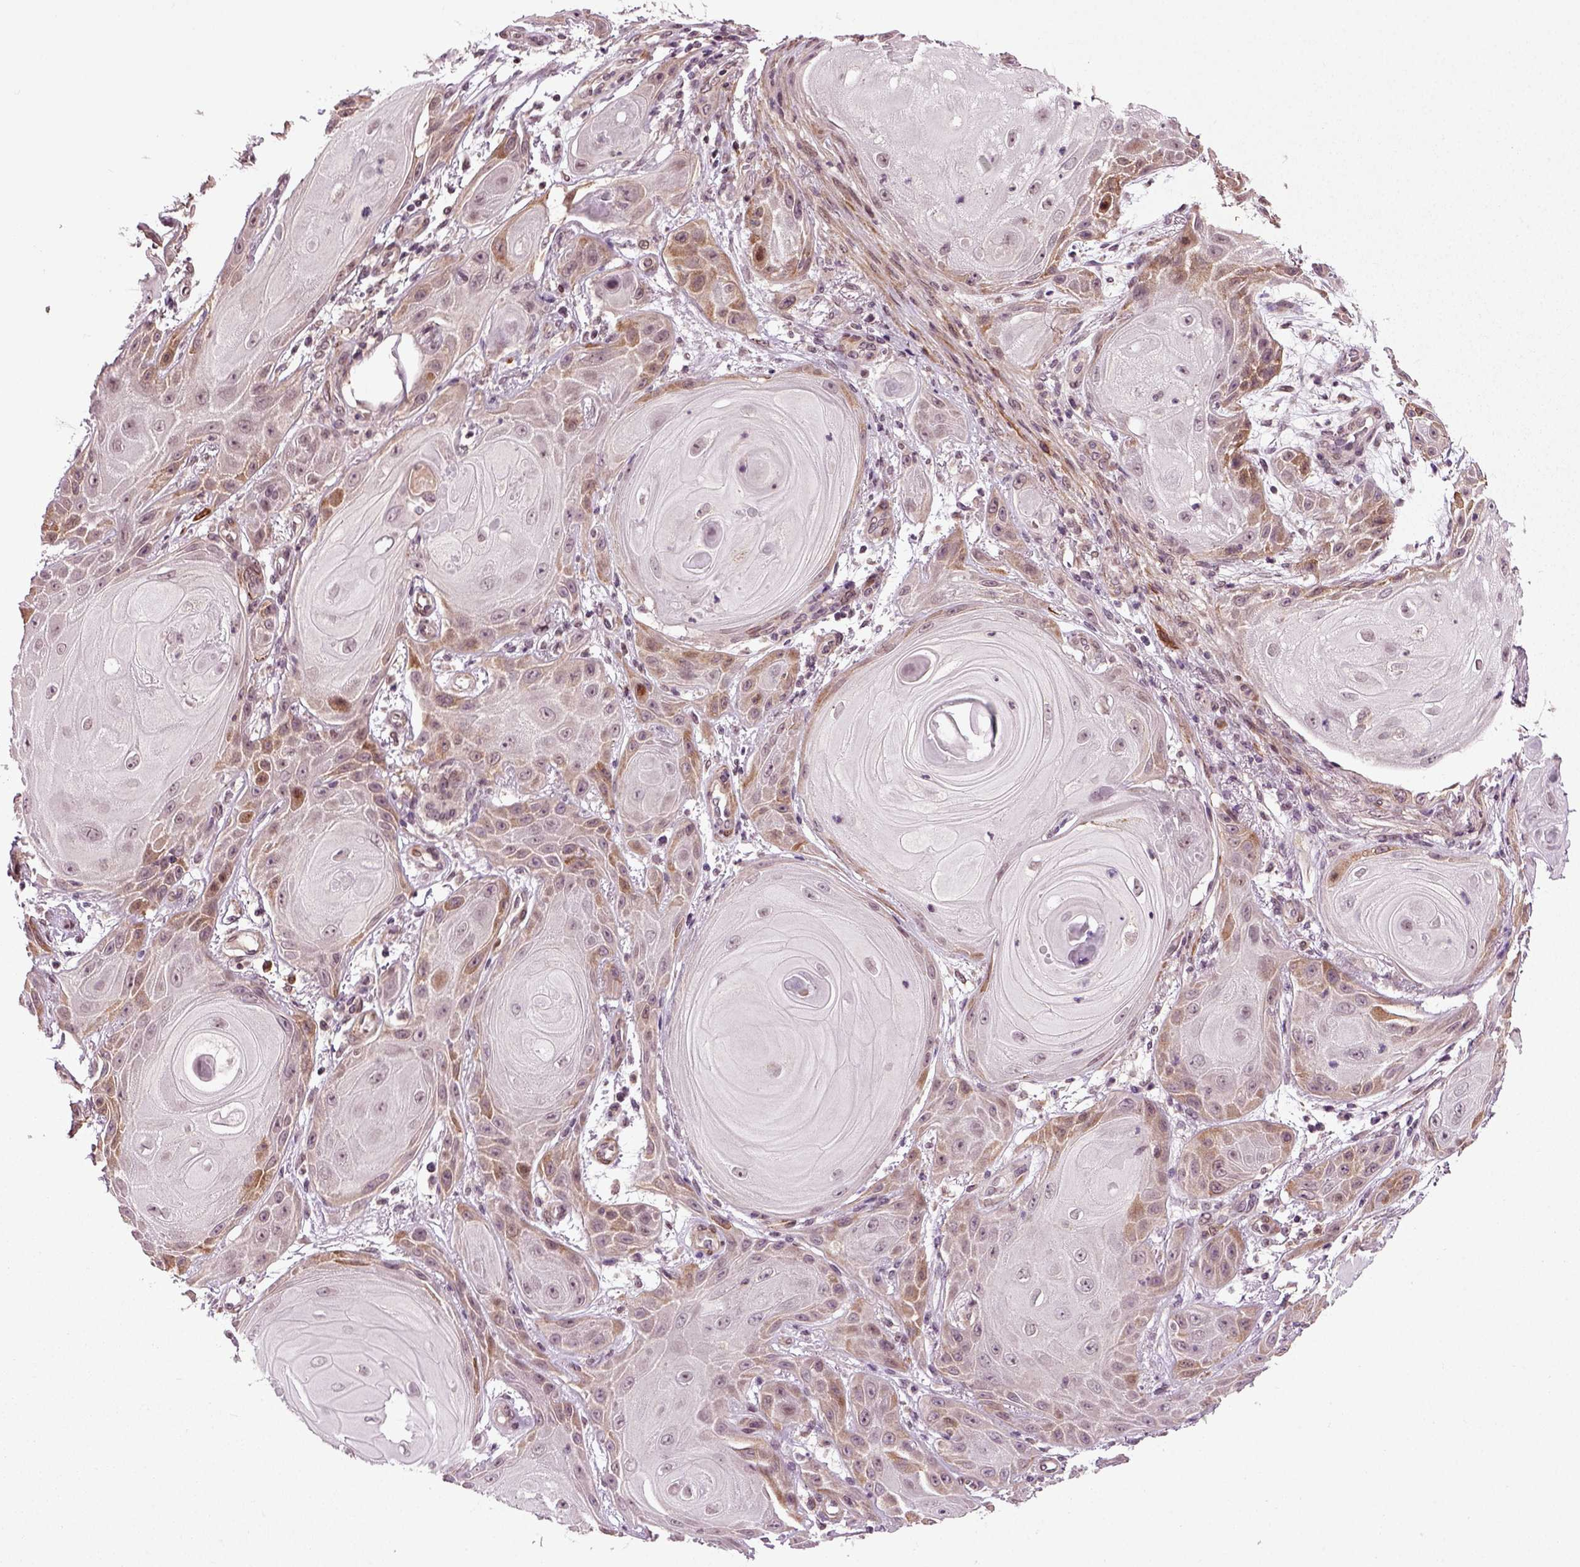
{"staining": {"intensity": "moderate", "quantity": "<25%", "location": "cytoplasmic/membranous"}, "tissue": "skin cancer", "cell_type": "Tumor cells", "image_type": "cancer", "snomed": [{"axis": "morphology", "description": "Squamous cell carcinoma, NOS"}, {"axis": "topography", "description": "Skin"}], "caption": "The immunohistochemical stain highlights moderate cytoplasmic/membranous expression in tumor cells of skin cancer (squamous cell carcinoma) tissue. (Brightfield microscopy of DAB IHC at high magnification).", "gene": "KNSTRN", "patient": {"sex": "male", "age": 62}}